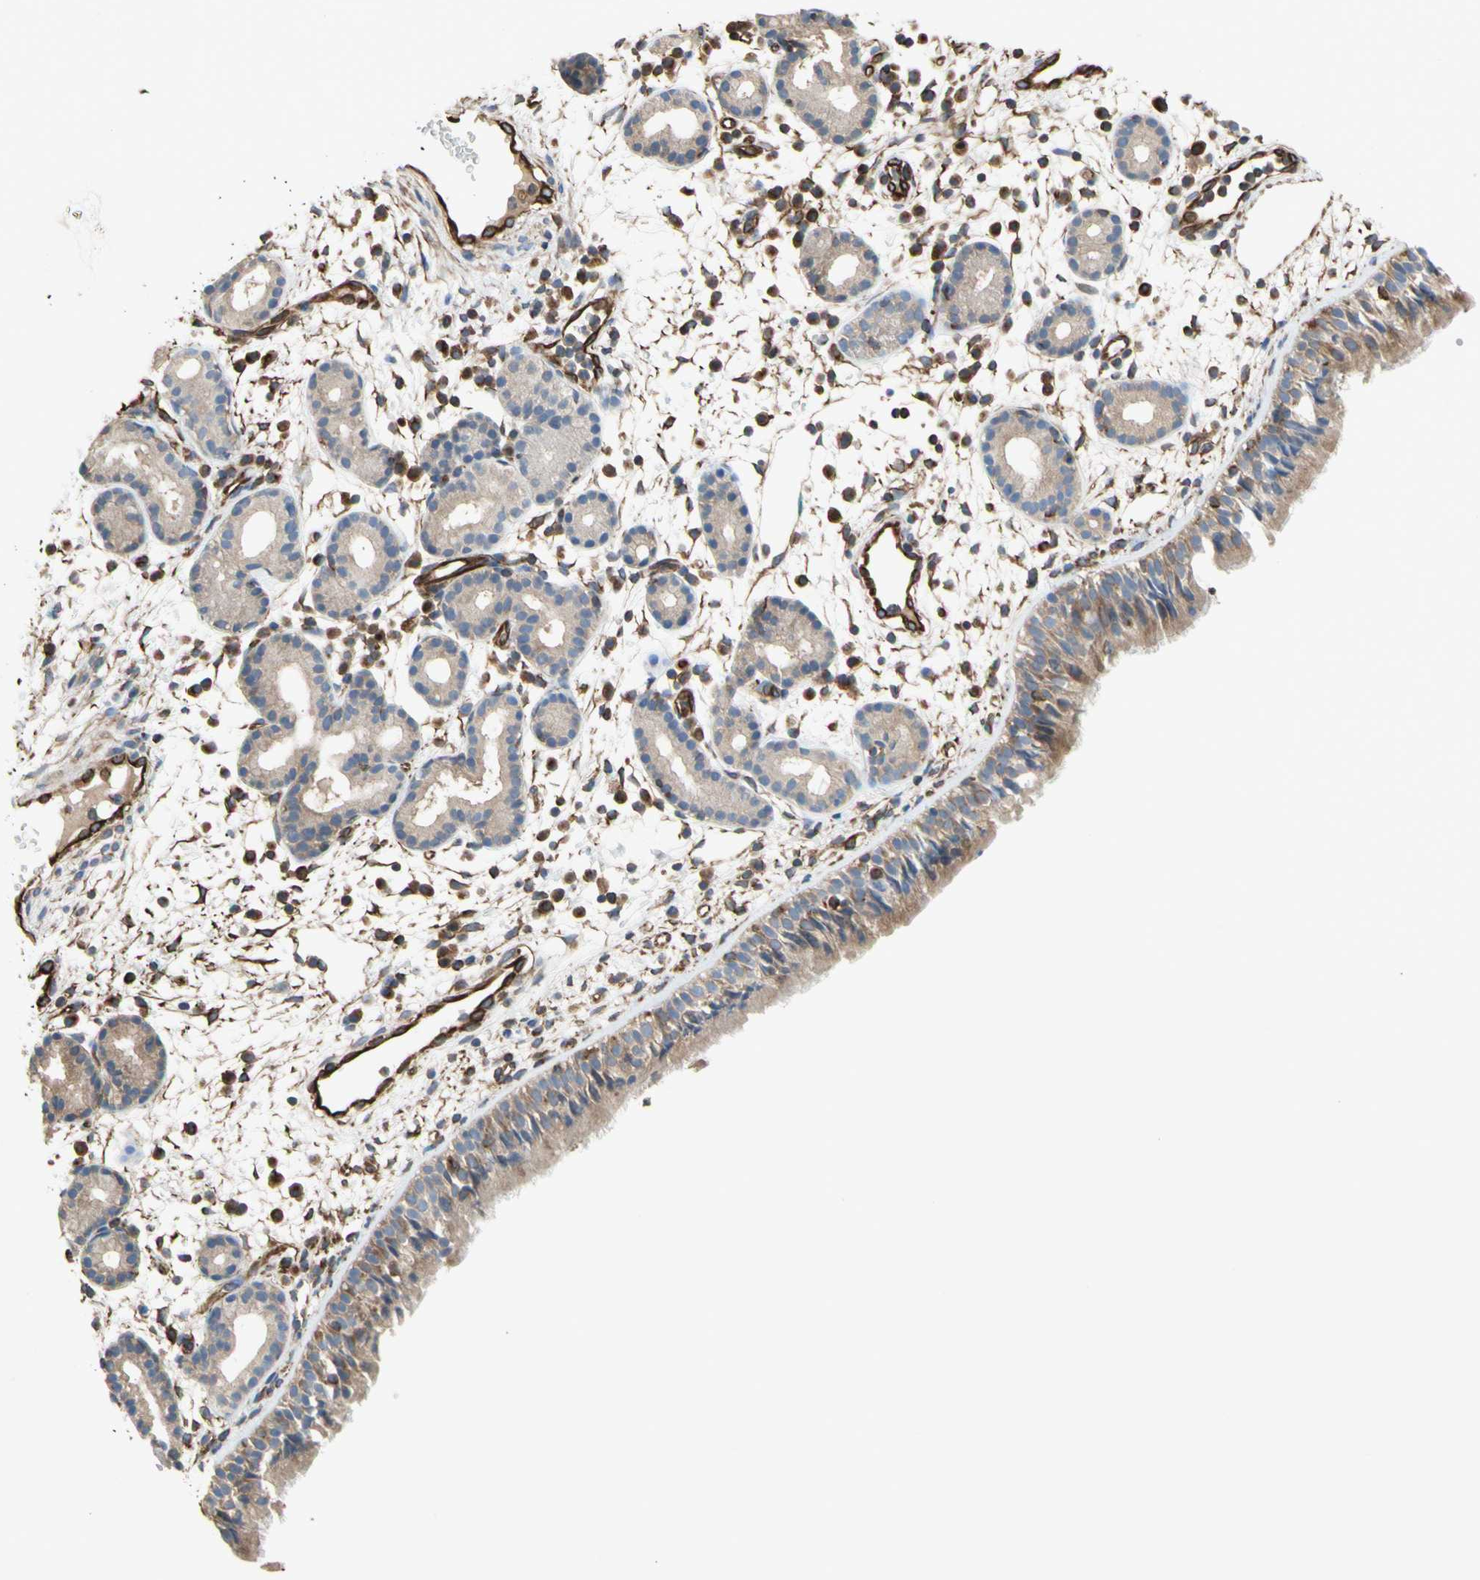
{"staining": {"intensity": "weak", "quantity": ">75%", "location": "cytoplasmic/membranous"}, "tissue": "nasopharynx", "cell_type": "Respiratory epithelial cells", "image_type": "normal", "snomed": [{"axis": "morphology", "description": "Normal tissue, NOS"}, {"axis": "morphology", "description": "Inflammation, NOS"}, {"axis": "topography", "description": "Nasopharynx"}], "caption": "Weak cytoplasmic/membranous positivity is appreciated in about >75% of respiratory epithelial cells in unremarkable nasopharynx. Using DAB (3,3'-diaminobenzidine) (brown) and hematoxylin (blue) stains, captured at high magnification using brightfield microscopy.", "gene": "TRAF2", "patient": {"sex": "female", "age": 55}}